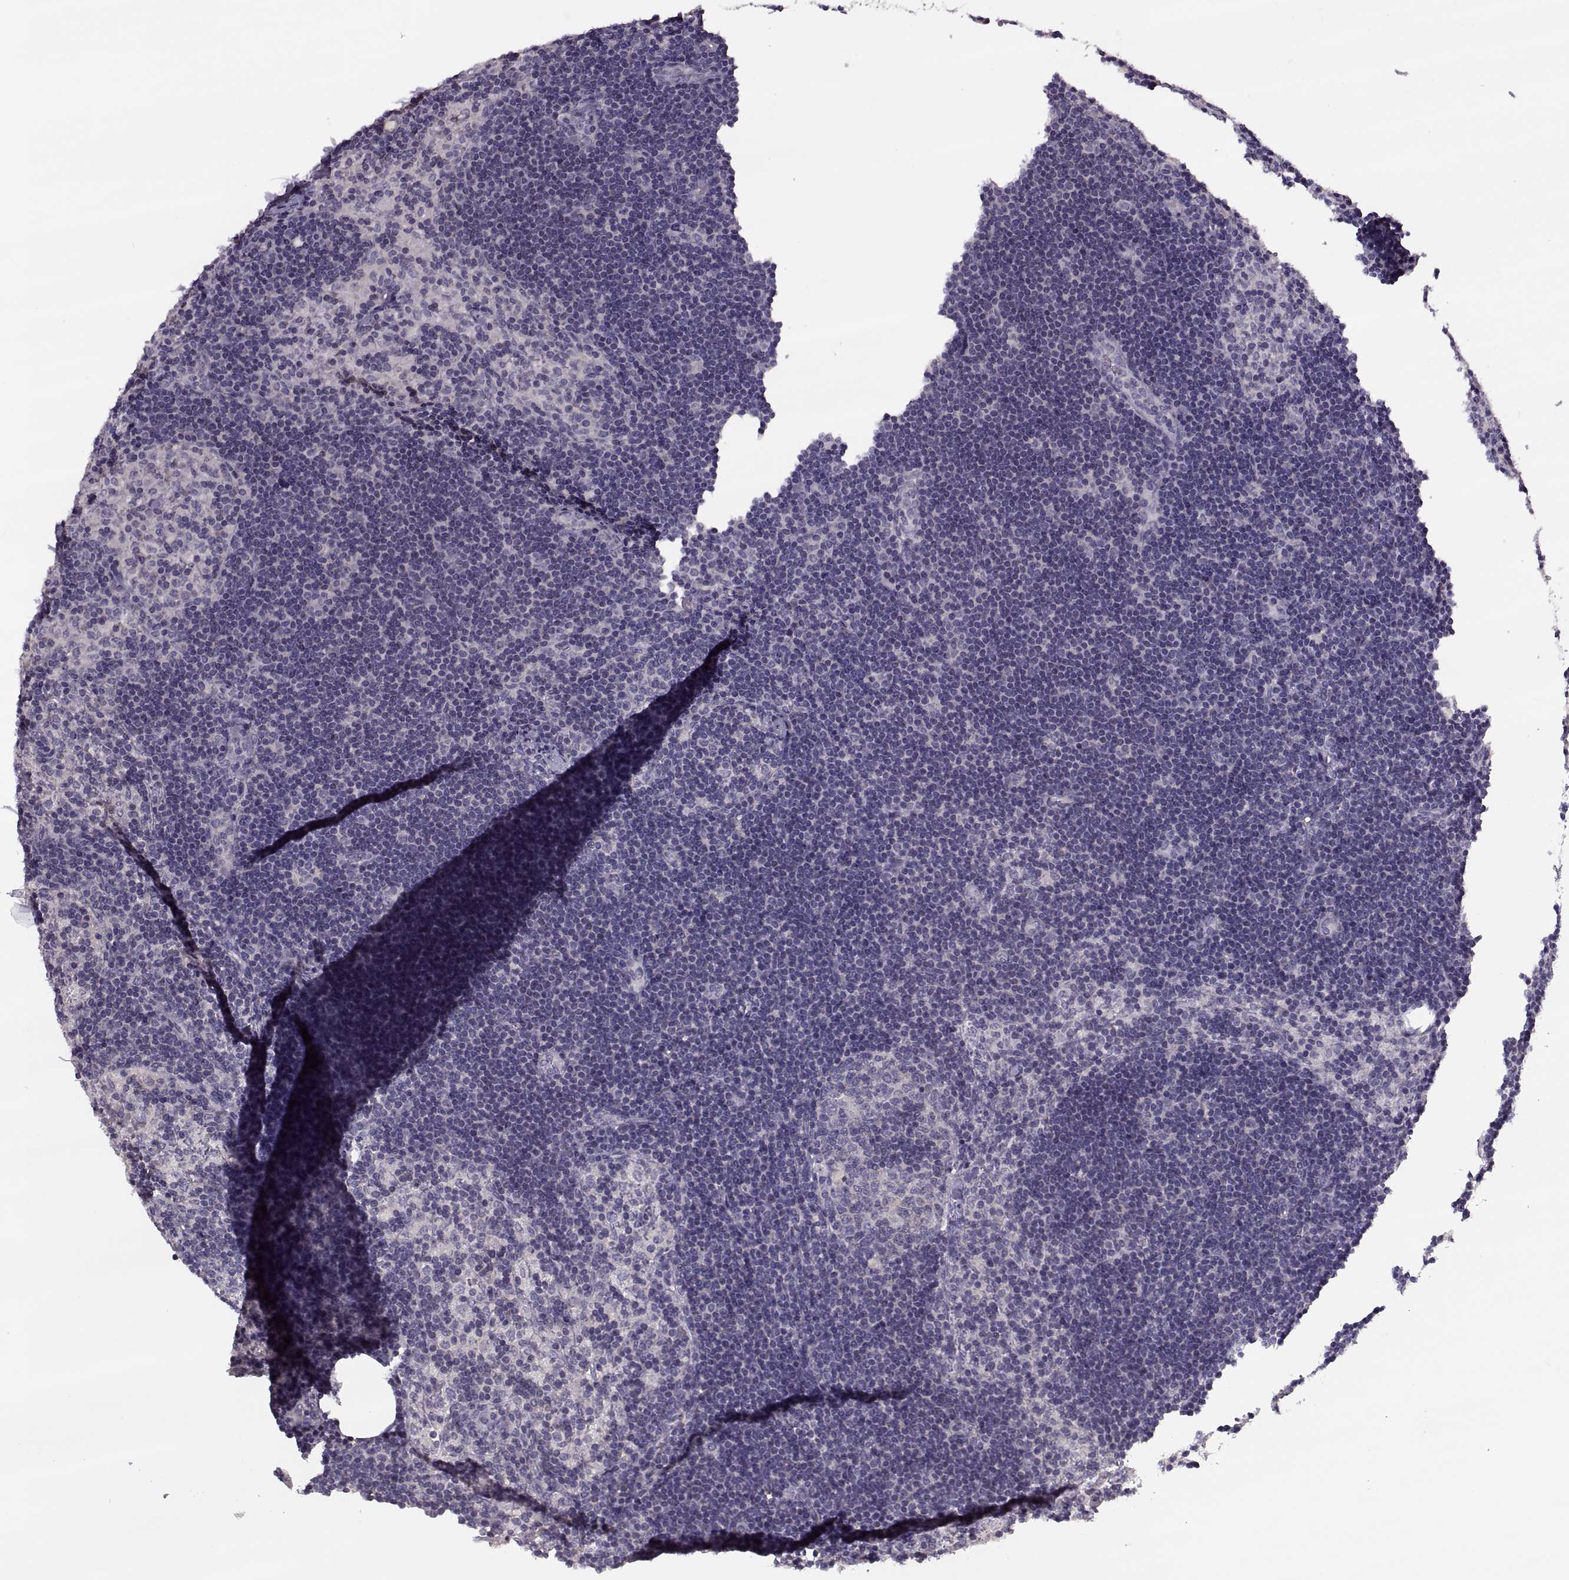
{"staining": {"intensity": "negative", "quantity": "none", "location": "none"}, "tissue": "lymph node", "cell_type": "Germinal center cells", "image_type": "normal", "snomed": [{"axis": "morphology", "description": "Normal tissue, NOS"}, {"axis": "topography", "description": "Lymph node"}], "caption": "This image is of benign lymph node stained with IHC to label a protein in brown with the nuclei are counter-stained blue. There is no expression in germinal center cells. Nuclei are stained in blue.", "gene": "LUZP2", "patient": {"sex": "female", "age": 52}}